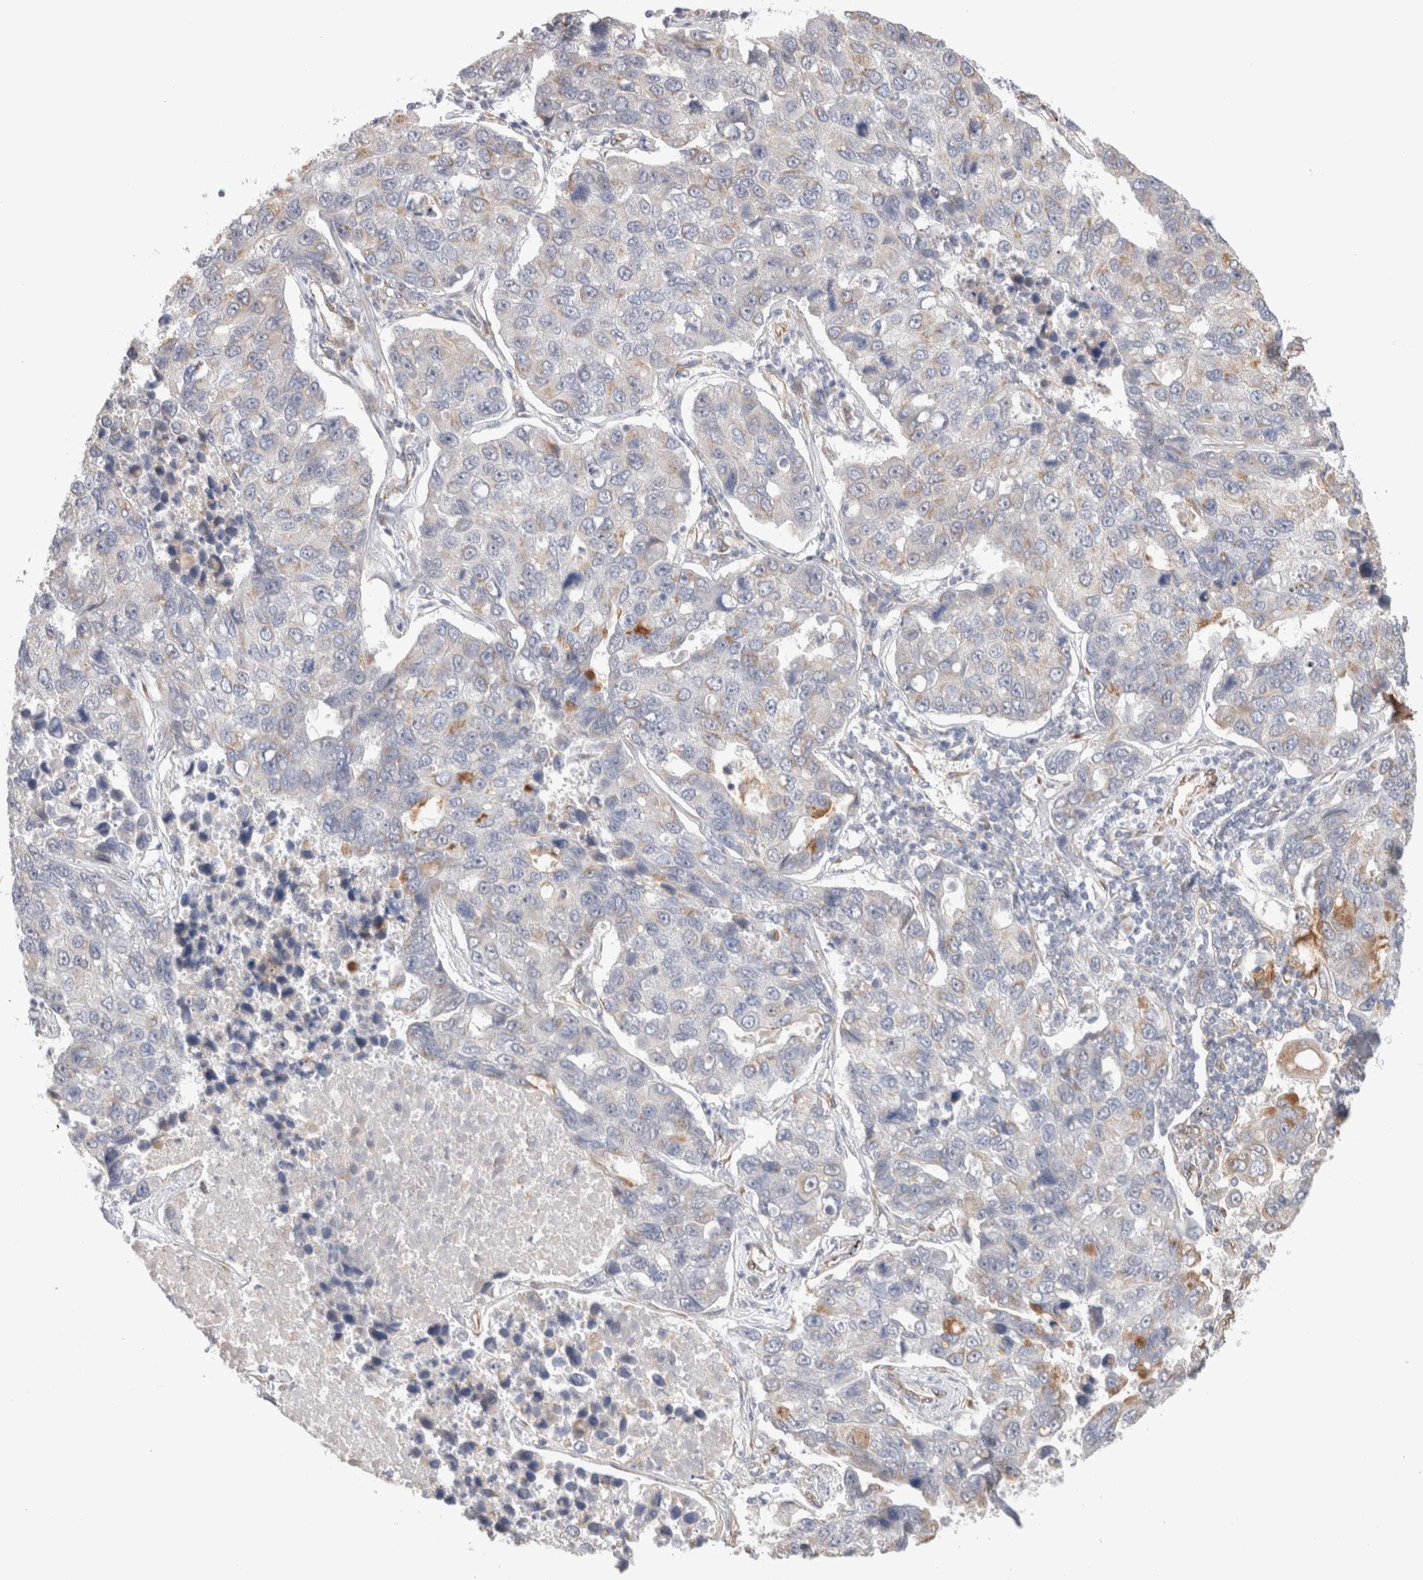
{"staining": {"intensity": "moderate", "quantity": "<25%", "location": "cytoplasmic/membranous"}, "tissue": "lung cancer", "cell_type": "Tumor cells", "image_type": "cancer", "snomed": [{"axis": "morphology", "description": "Adenocarcinoma, NOS"}, {"axis": "topography", "description": "Lung"}], "caption": "Moderate cytoplasmic/membranous positivity for a protein is seen in about <25% of tumor cells of lung adenocarcinoma using immunohistochemistry (IHC).", "gene": "CAAP1", "patient": {"sex": "male", "age": 64}}